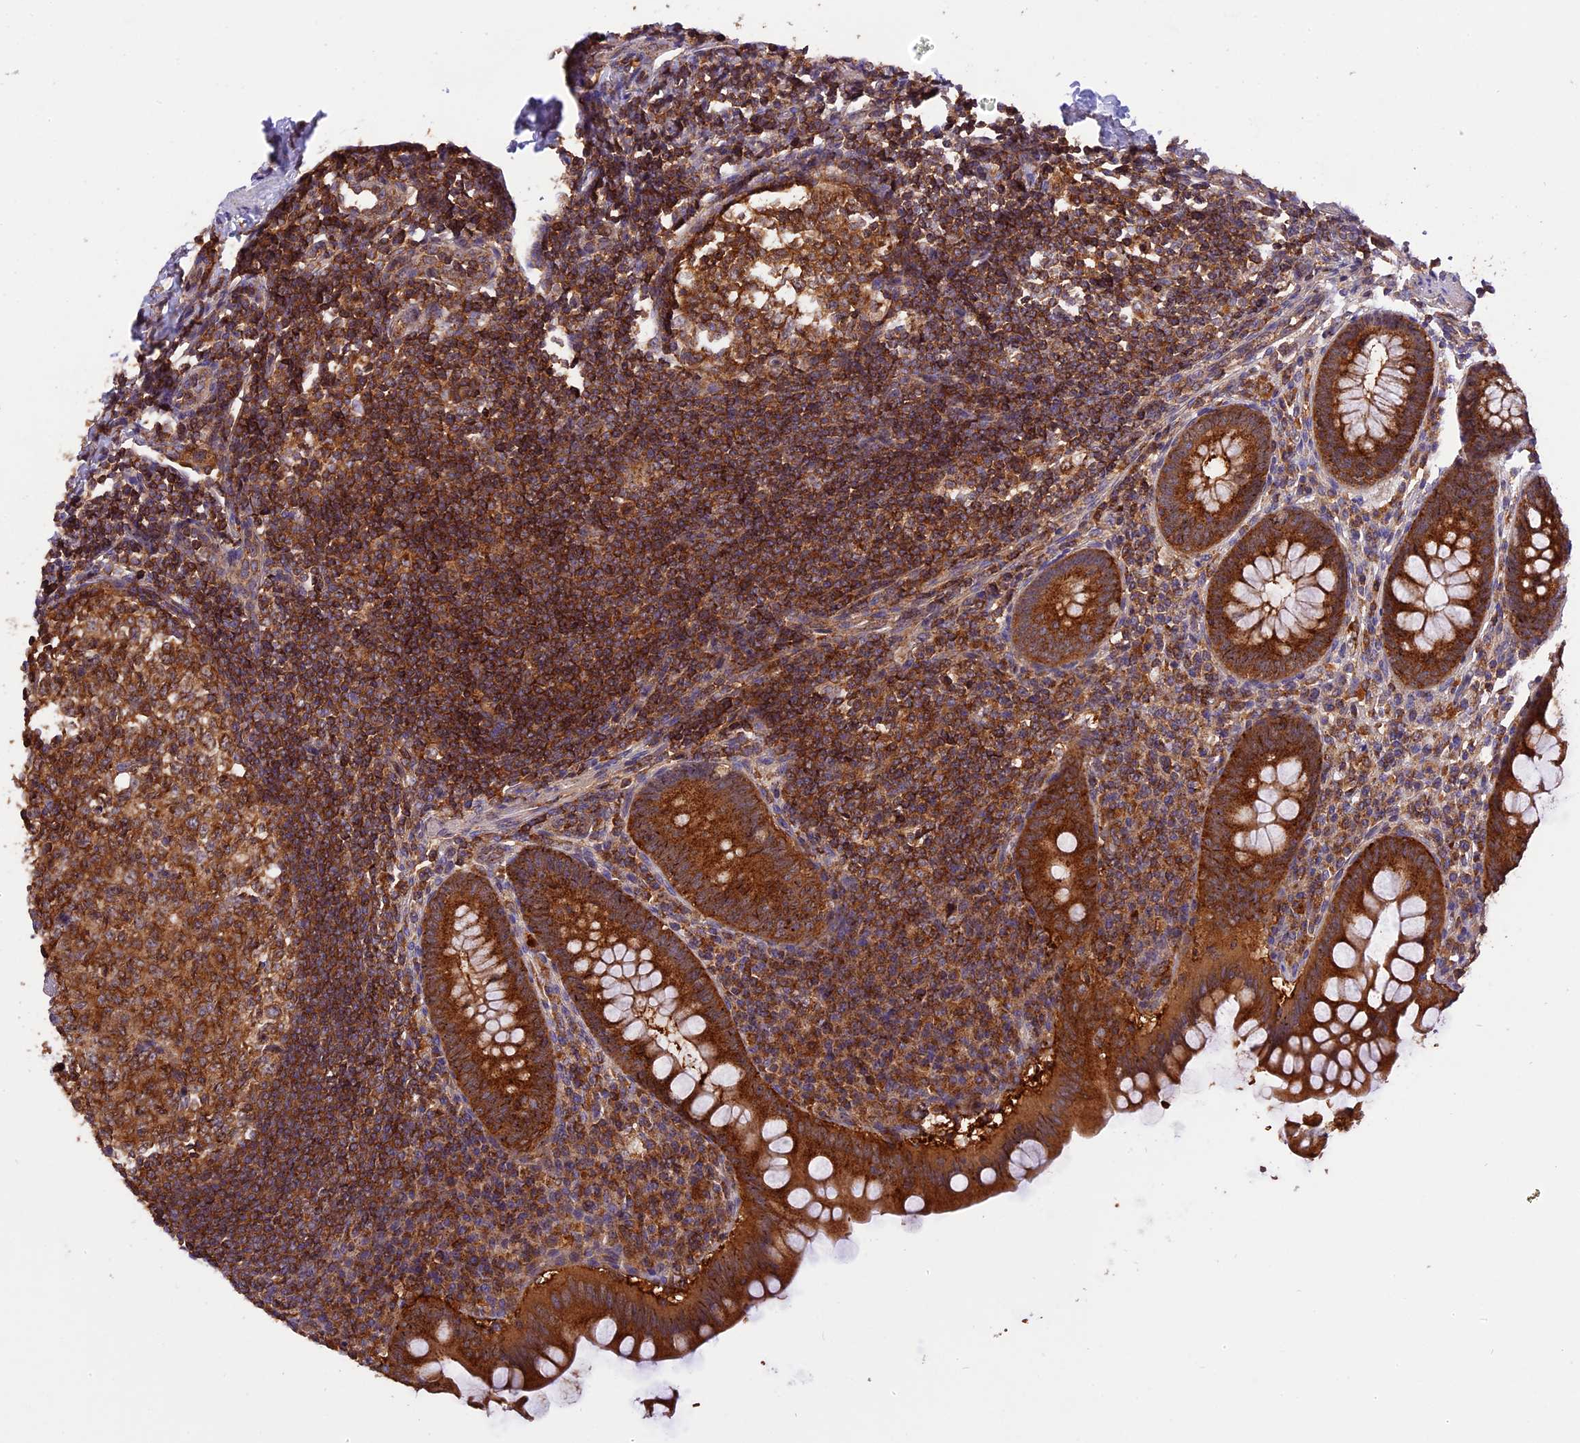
{"staining": {"intensity": "strong", "quantity": ">75%", "location": "cytoplasmic/membranous"}, "tissue": "appendix", "cell_type": "Glandular cells", "image_type": "normal", "snomed": [{"axis": "morphology", "description": "Normal tissue, NOS"}, {"axis": "topography", "description": "Appendix"}], "caption": "Appendix was stained to show a protein in brown. There is high levels of strong cytoplasmic/membranous staining in about >75% of glandular cells. (DAB (3,3'-diaminobenzidine) = brown stain, brightfield microscopy at high magnification).", "gene": "PEX3", "patient": {"sex": "female", "age": 33}}